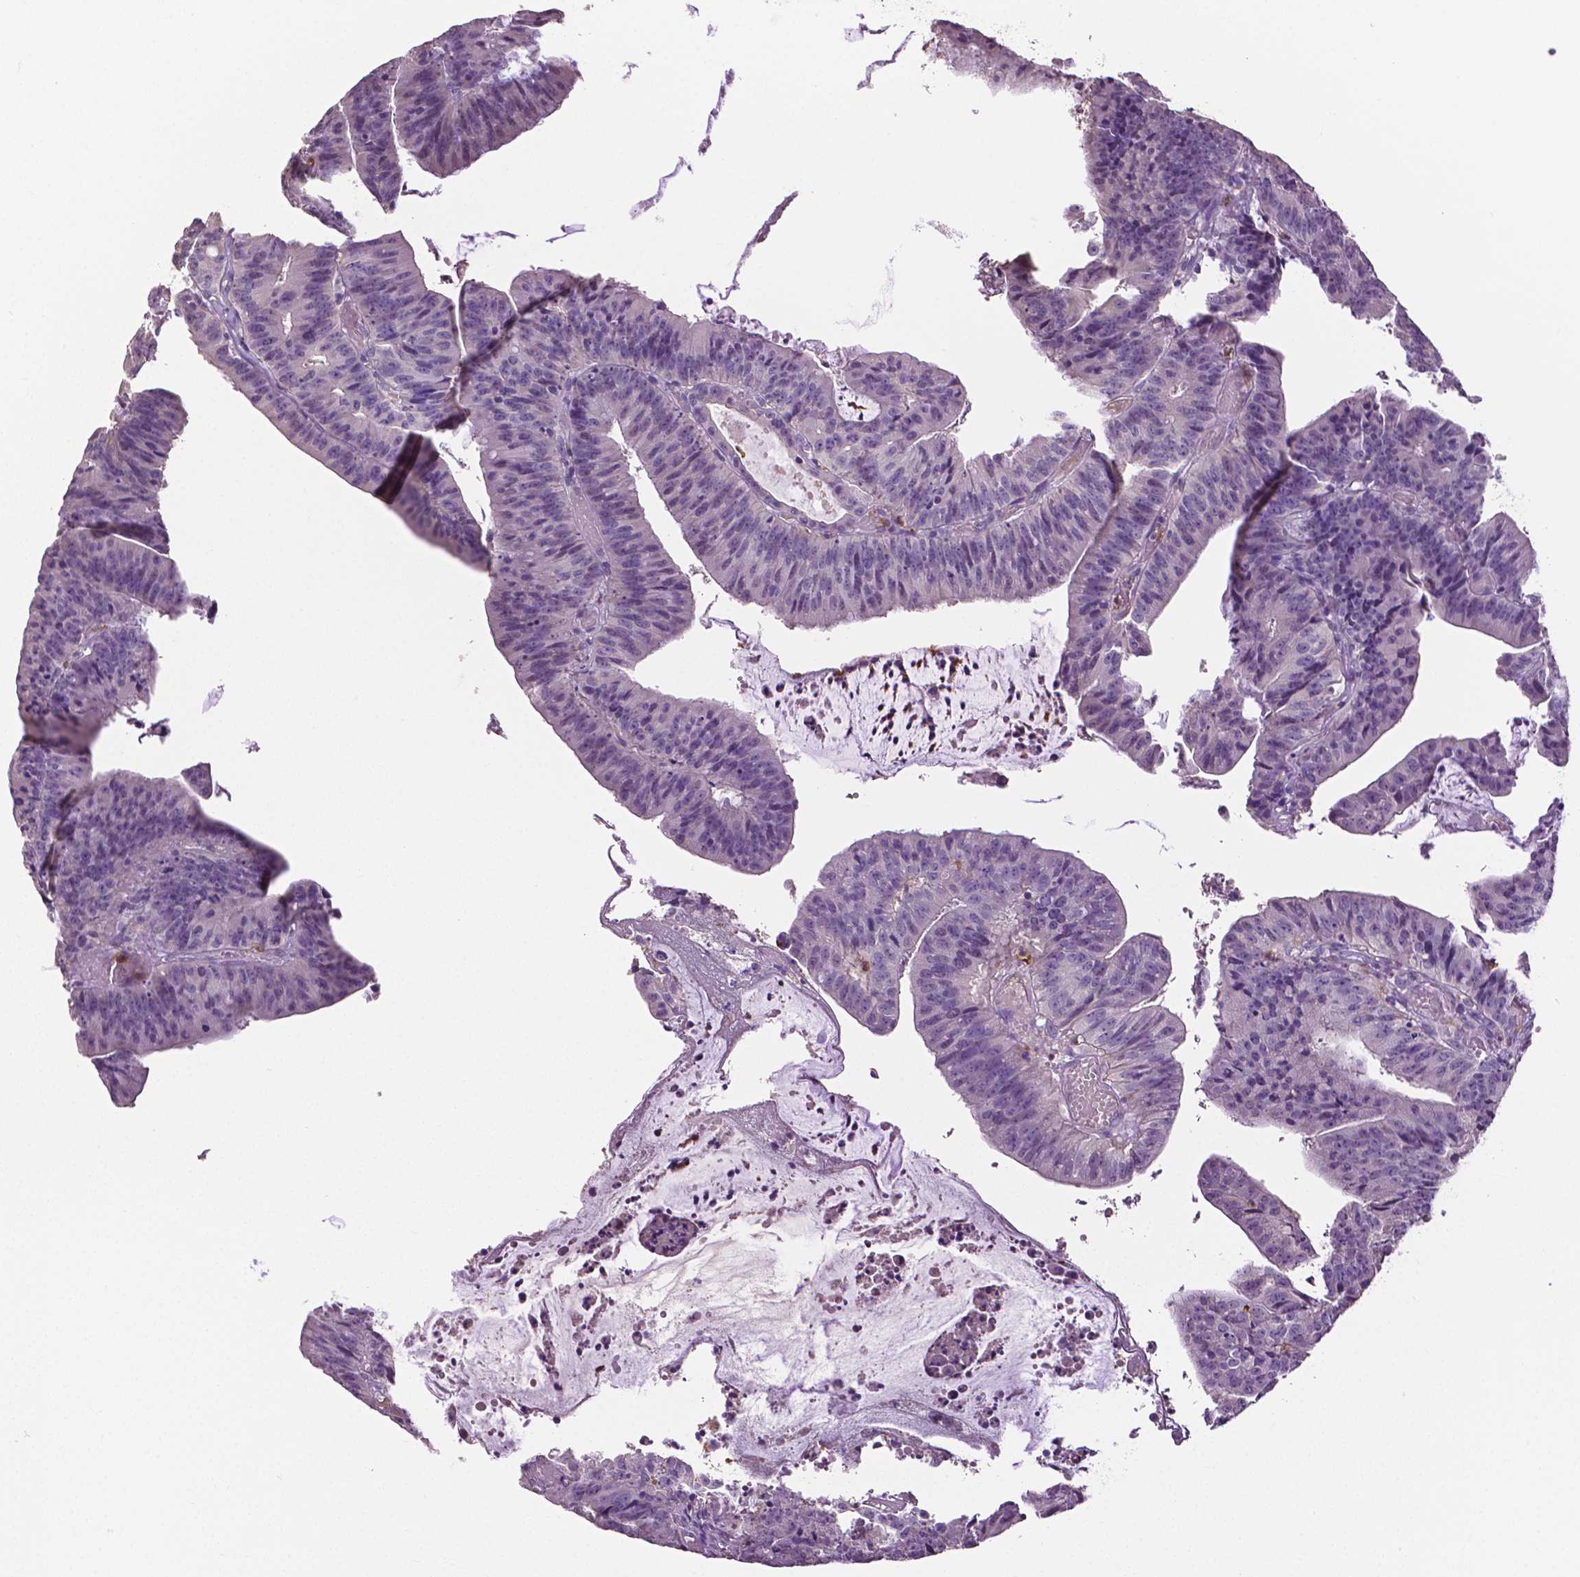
{"staining": {"intensity": "negative", "quantity": "none", "location": "none"}, "tissue": "colorectal cancer", "cell_type": "Tumor cells", "image_type": "cancer", "snomed": [{"axis": "morphology", "description": "Adenocarcinoma, NOS"}, {"axis": "topography", "description": "Colon"}], "caption": "Colorectal adenocarcinoma was stained to show a protein in brown. There is no significant positivity in tumor cells.", "gene": "PTPN5", "patient": {"sex": "female", "age": 78}}